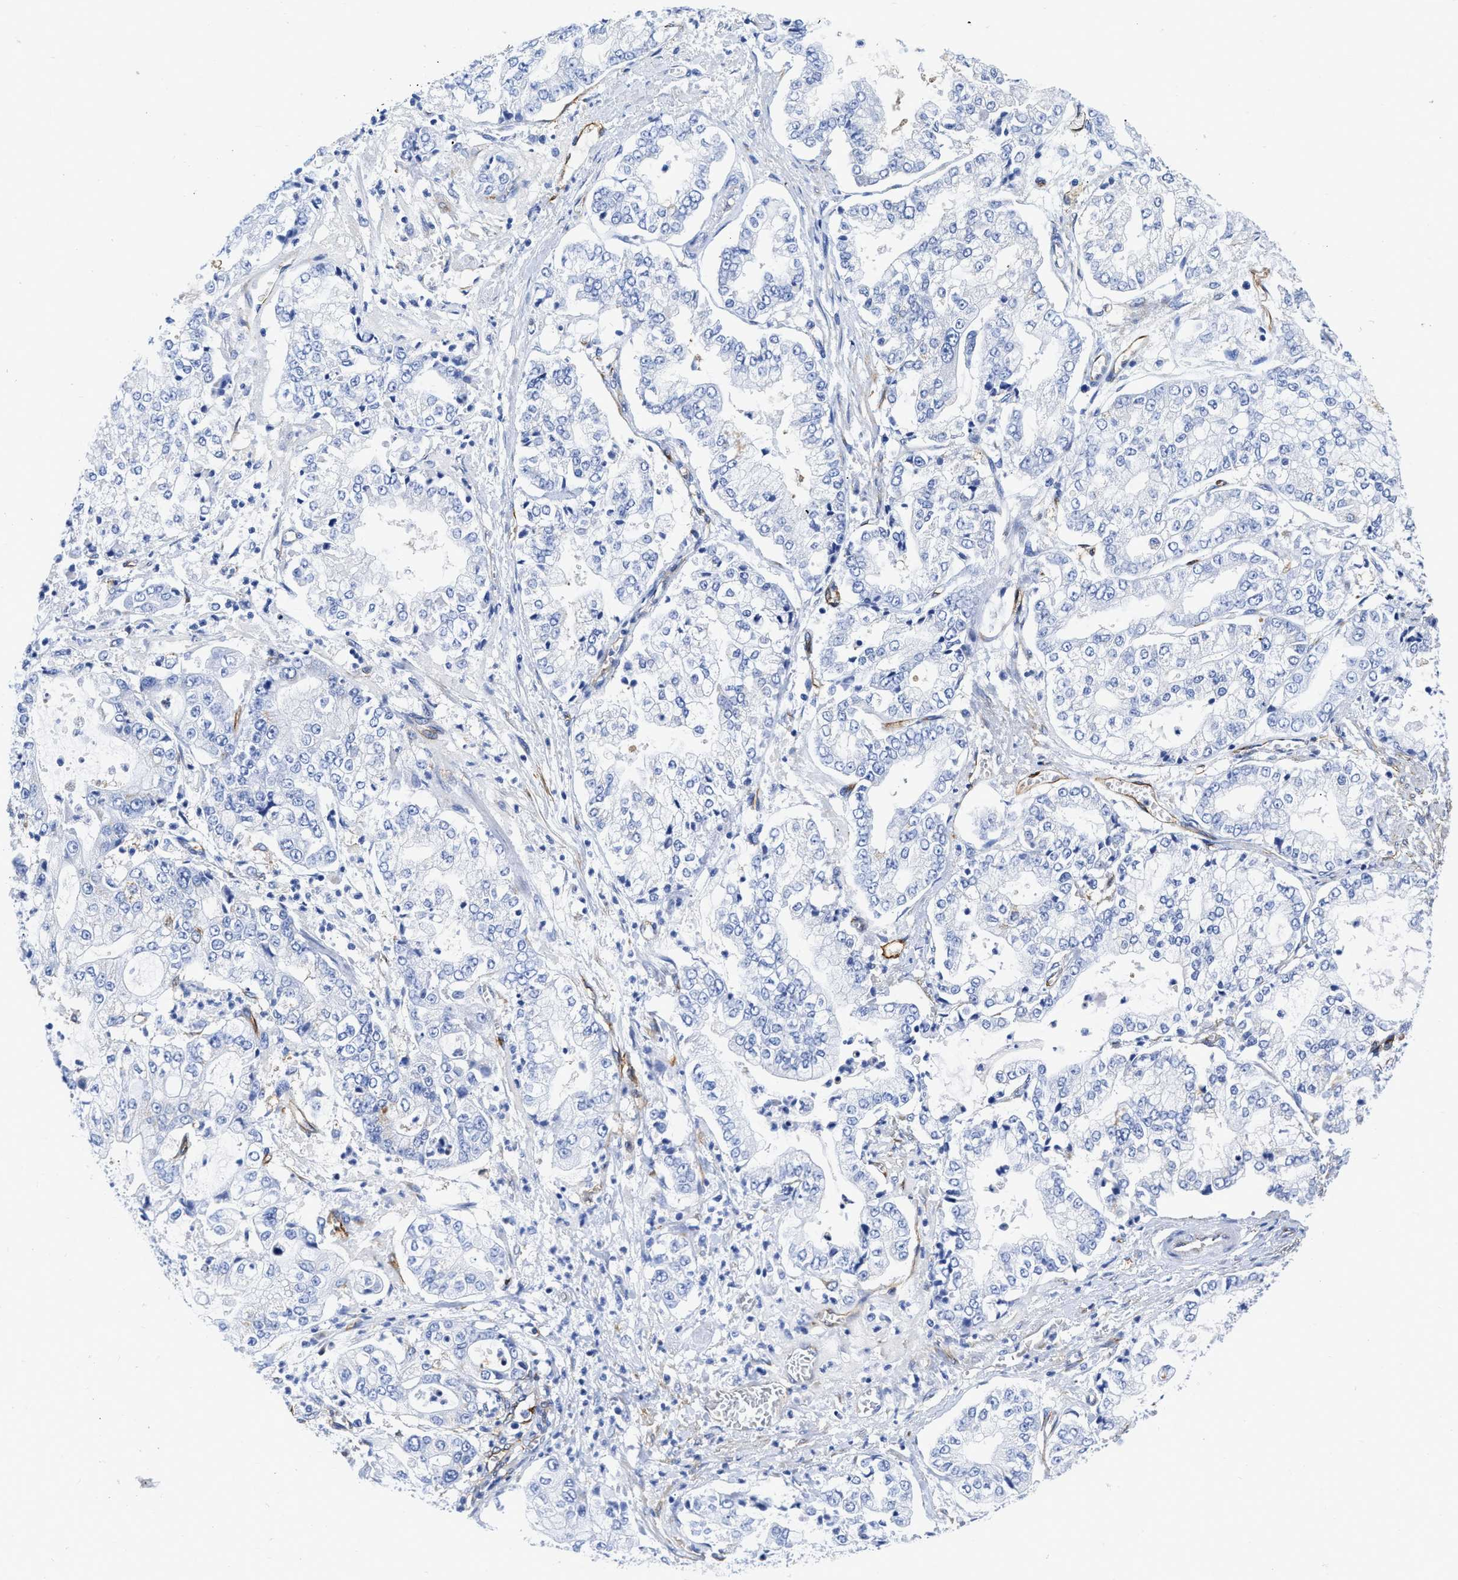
{"staining": {"intensity": "negative", "quantity": "none", "location": "none"}, "tissue": "stomach cancer", "cell_type": "Tumor cells", "image_type": "cancer", "snomed": [{"axis": "morphology", "description": "Adenocarcinoma, NOS"}, {"axis": "topography", "description": "Stomach"}], "caption": "Histopathology image shows no protein expression in tumor cells of adenocarcinoma (stomach) tissue.", "gene": "TVP23B", "patient": {"sex": "male", "age": 76}}